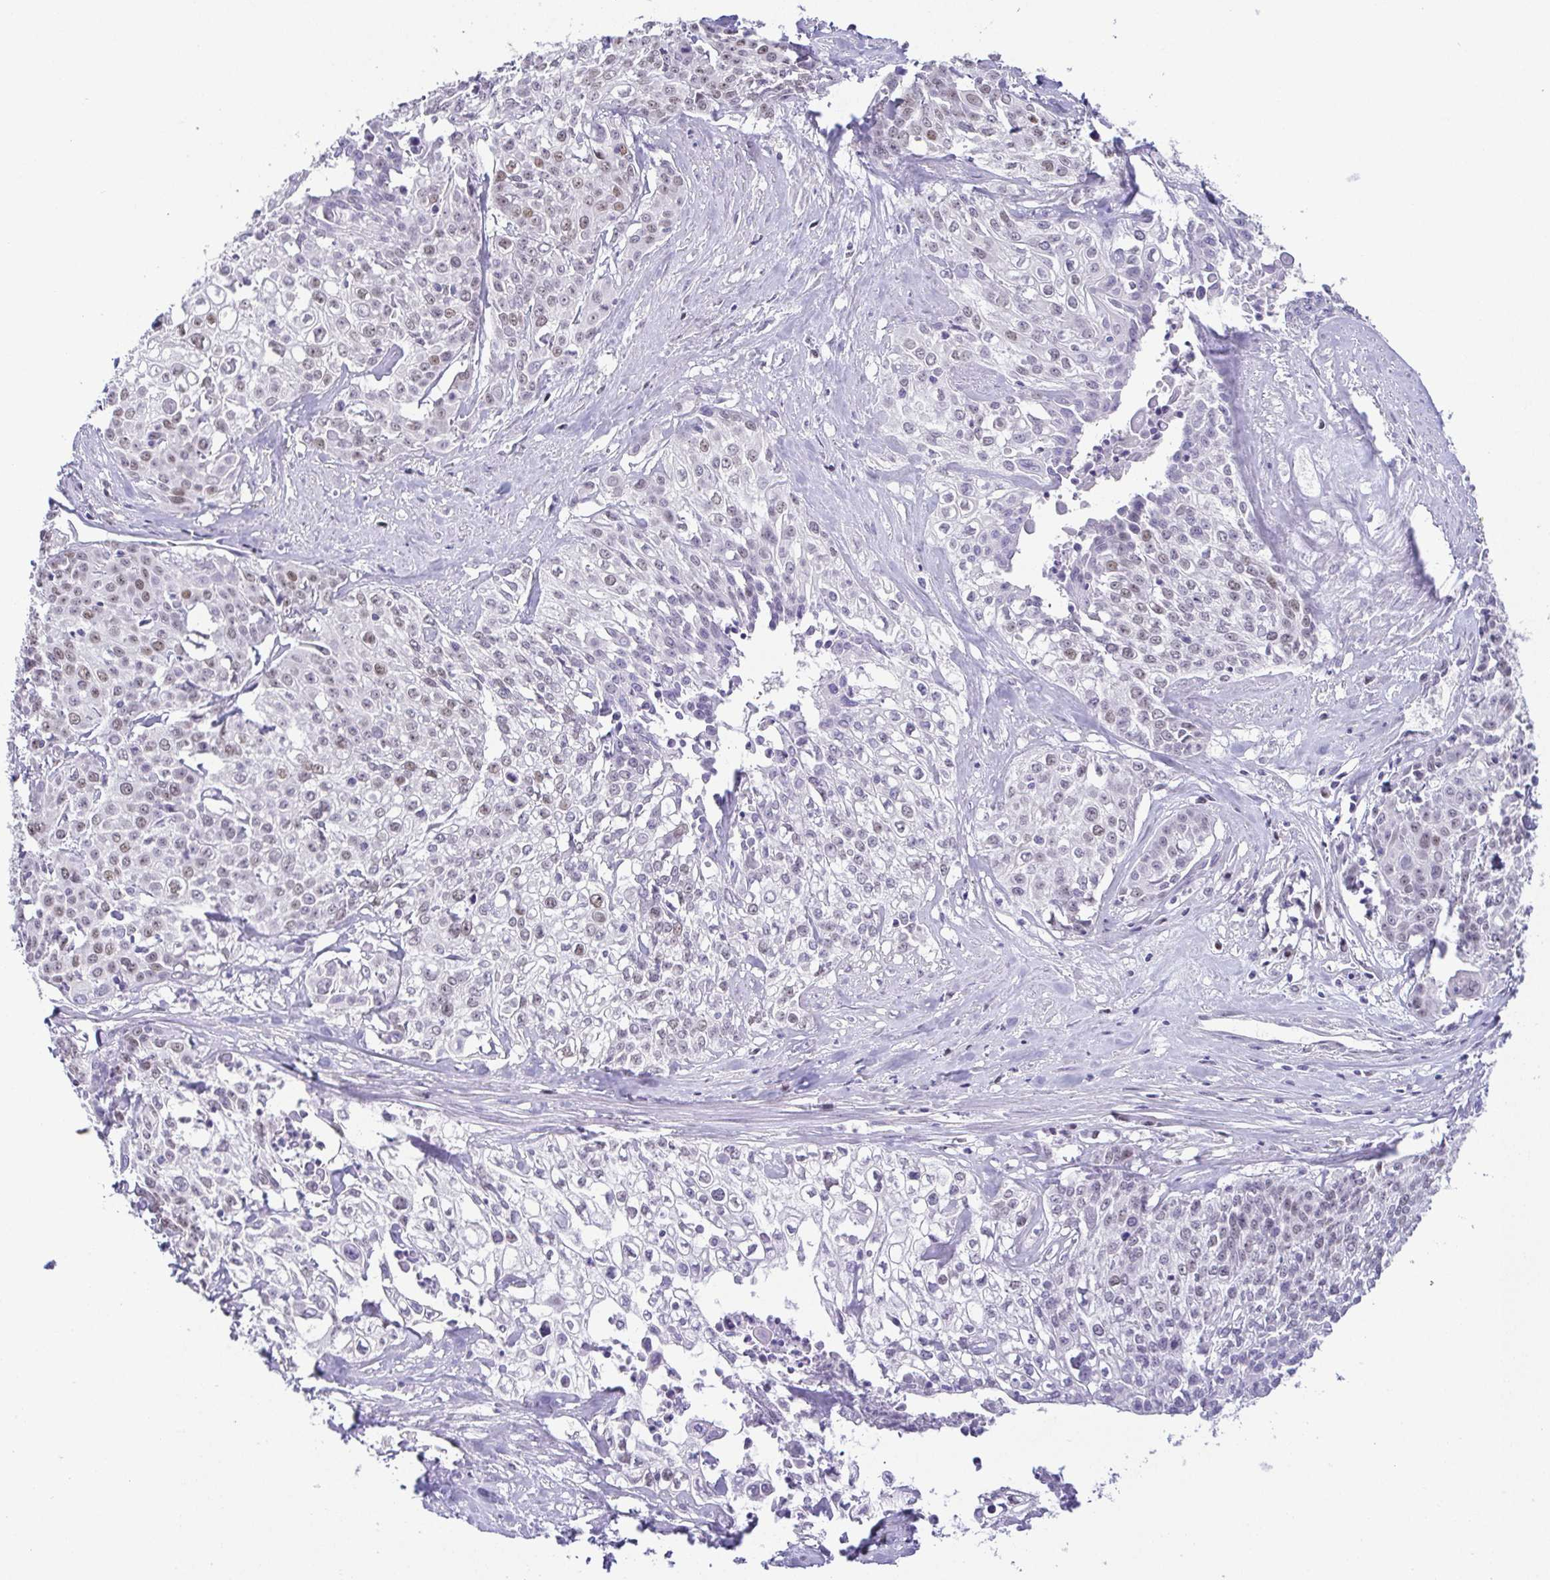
{"staining": {"intensity": "negative", "quantity": "none", "location": "none"}, "tissue": "cervical cancer", "cell_type": "Tumor cells", "image_type": "cancer", "snomed": [{"axis": "morphology", "description": "Squamous cell carcinoma, NOS"}, {"axis": "topography", "description": "Cervix"}], "caption": "Cervical cancer was stained to show a protein in brown. There is no significant positivity in tumor cells.", "gene": "TCF3", "patient": {"sex": "female", "age": 39}}